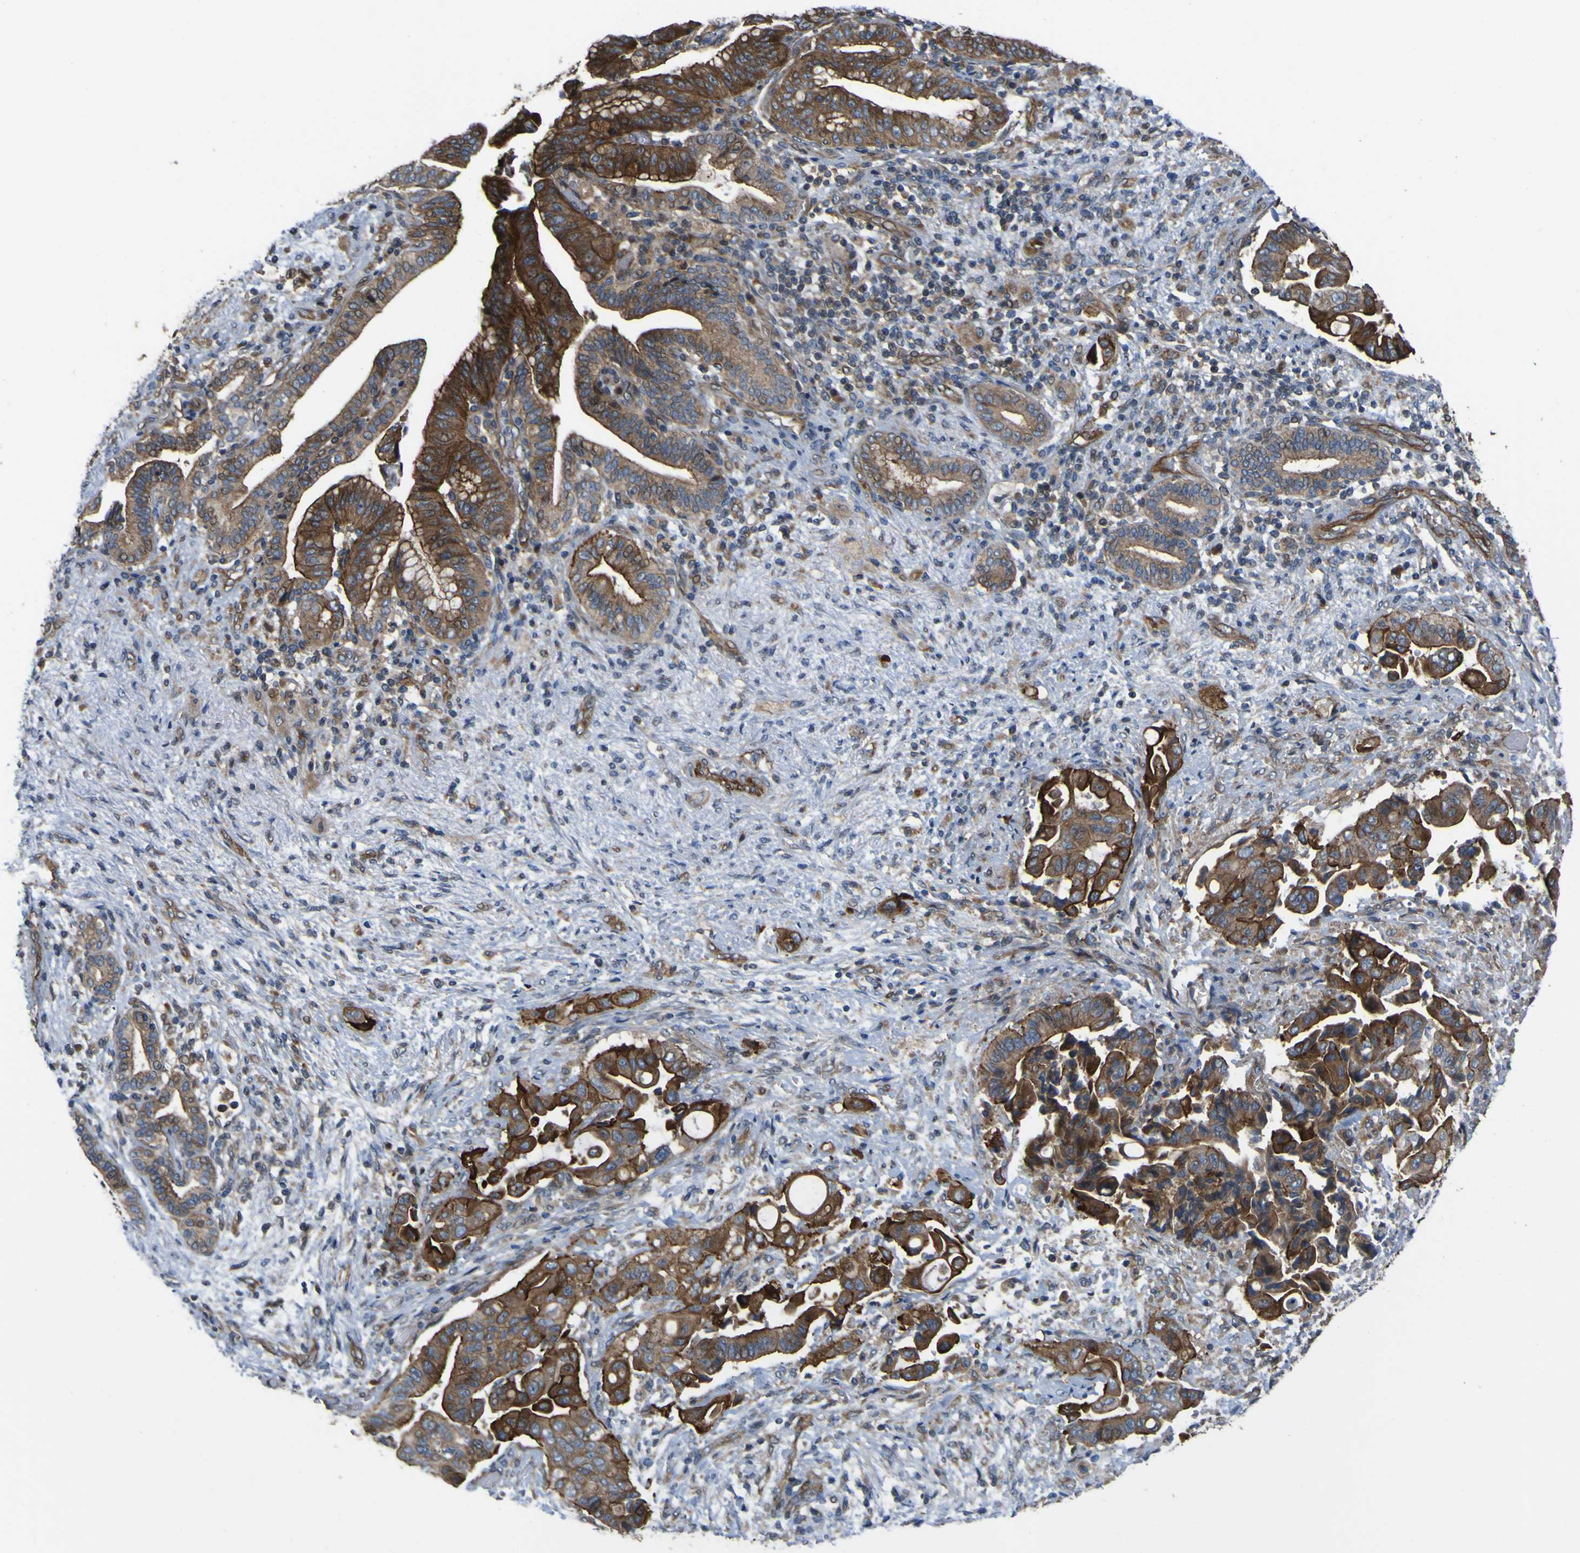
{"staining": {"intensity": "strong", "quantity": ">75%", "location": "cytoplasmic/membranous"}, "tissue": "liver cancer", "cell_type": "Tumor cells", "image_type": "cancer", "snomed": [{"axis": "morphology", "description": "Cholangiocarcinoma"}, {"axis": "topography", "description": "Liver"}], "caption": "Immunohistochemistry staining of liver cholangiocarcinoma, which exhibits high levels of strong cytoplasmic/membranous expression in about >75% of tumor cells indicating strong cytoplasmic/membranous protein expression. The staining was performed using DAB (brown) for protein detection and nuclei were counterstained in hematoxylin (blue).", "gene": "FBXO30", "patient": {"sex": "female", "age": 61}}